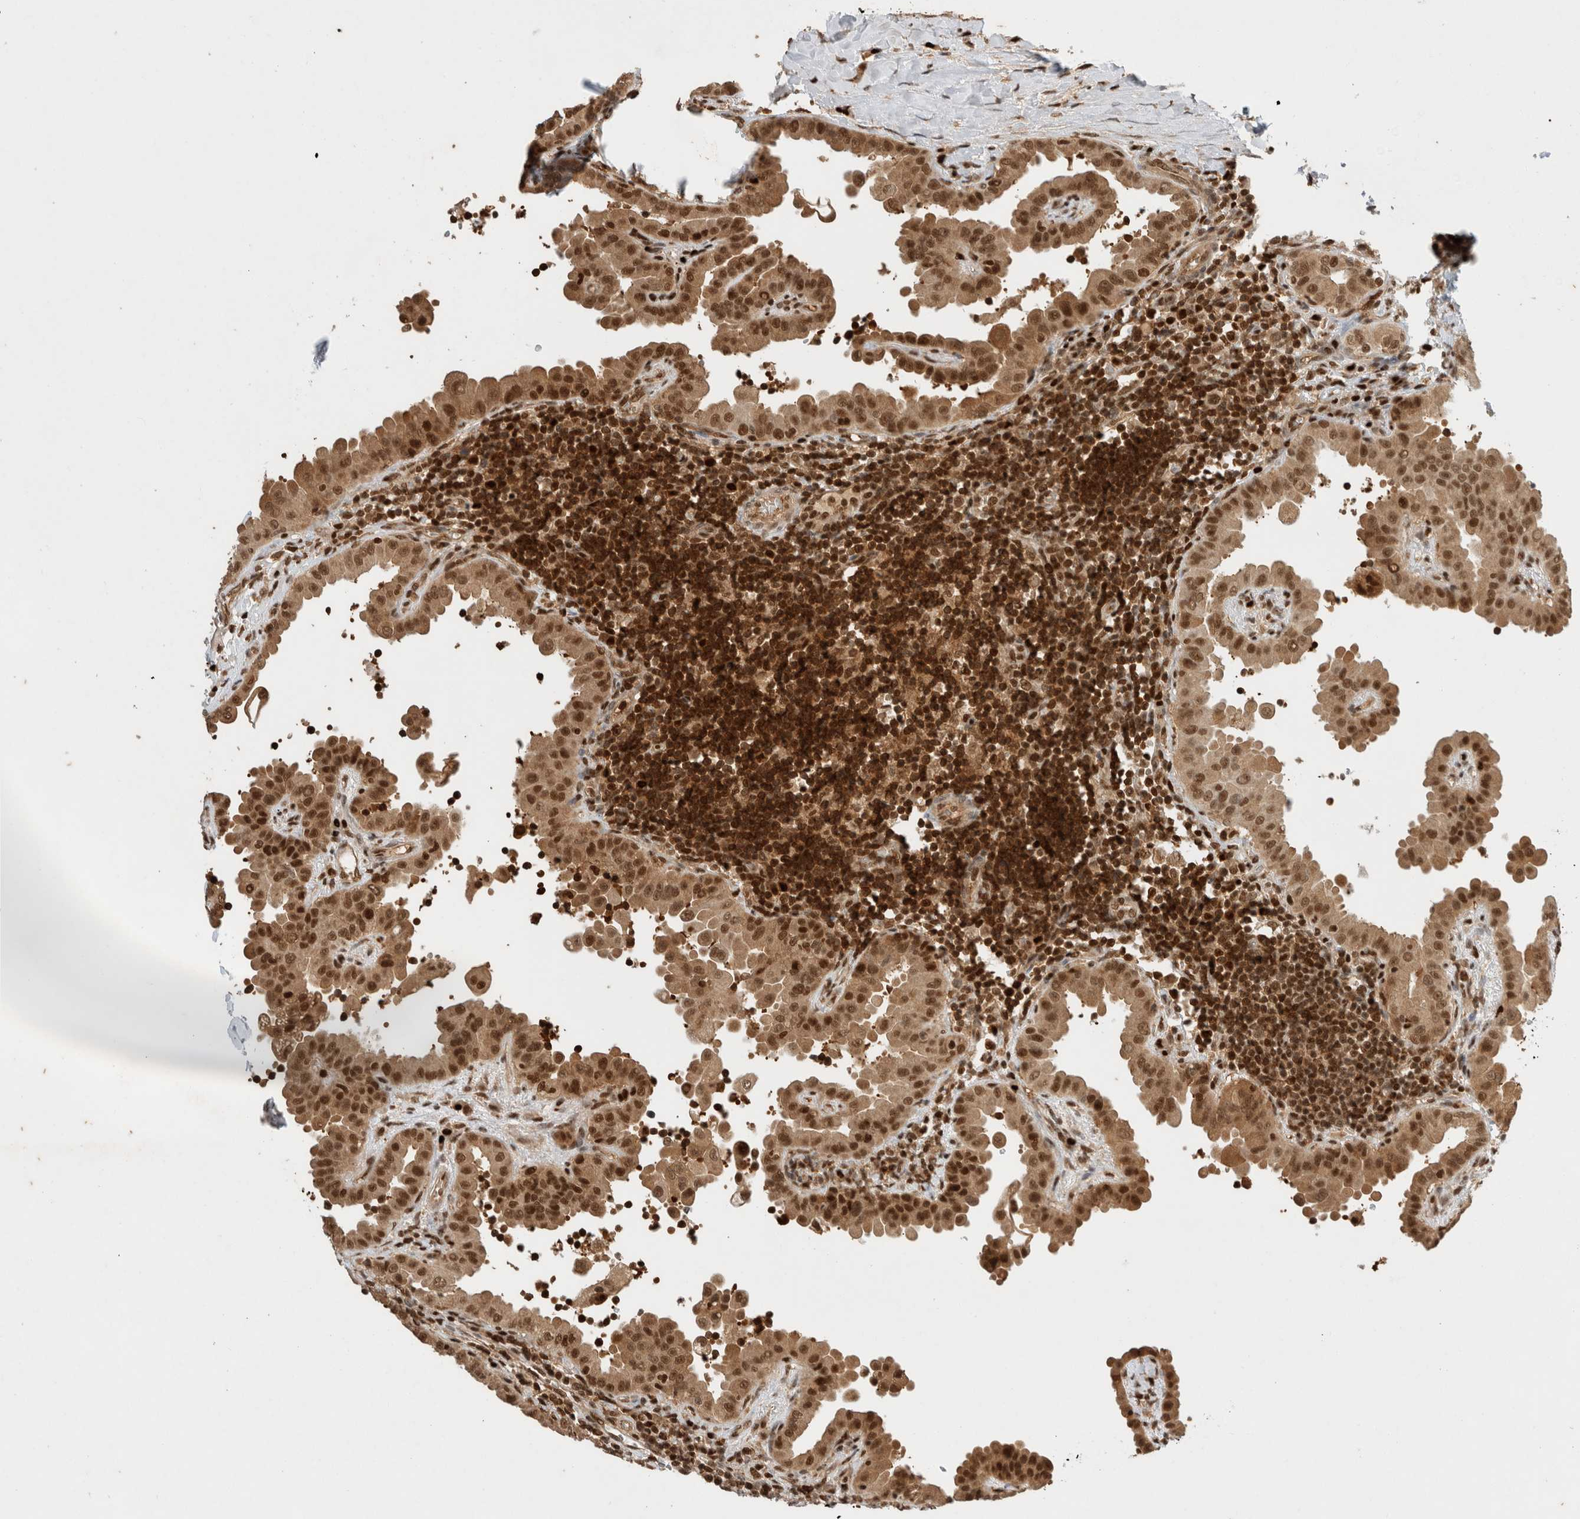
{"staining": {"intensity": "strong", "quantity": ">75%", "location": "cytoplasmic/membranous,nuclear"}, "tissue": "thyroid cancer", "cell_type": "Tumor cells", "image_type": "cancer", "snomed": [{"axis": "morphology", "description": "Papillary adenocarcinoma, NOS"}, {"axis": "topography", "description": "Thyroid gland"}], "caption": "Papillary adenocarcinoma (thyroid) stained with IHC exhibits strong cytoplasmic/membranous and nuclear positivity in approximately >75% of tumor cells. The staining is performed using DAB (3,3'-diaminobenzidine) brown chromogen to label protein expression. The nuclei are counter-stained blue using hematoxylin.", "gene": "SNRNP40", "patient": {"sex": "male", "age": 33}}